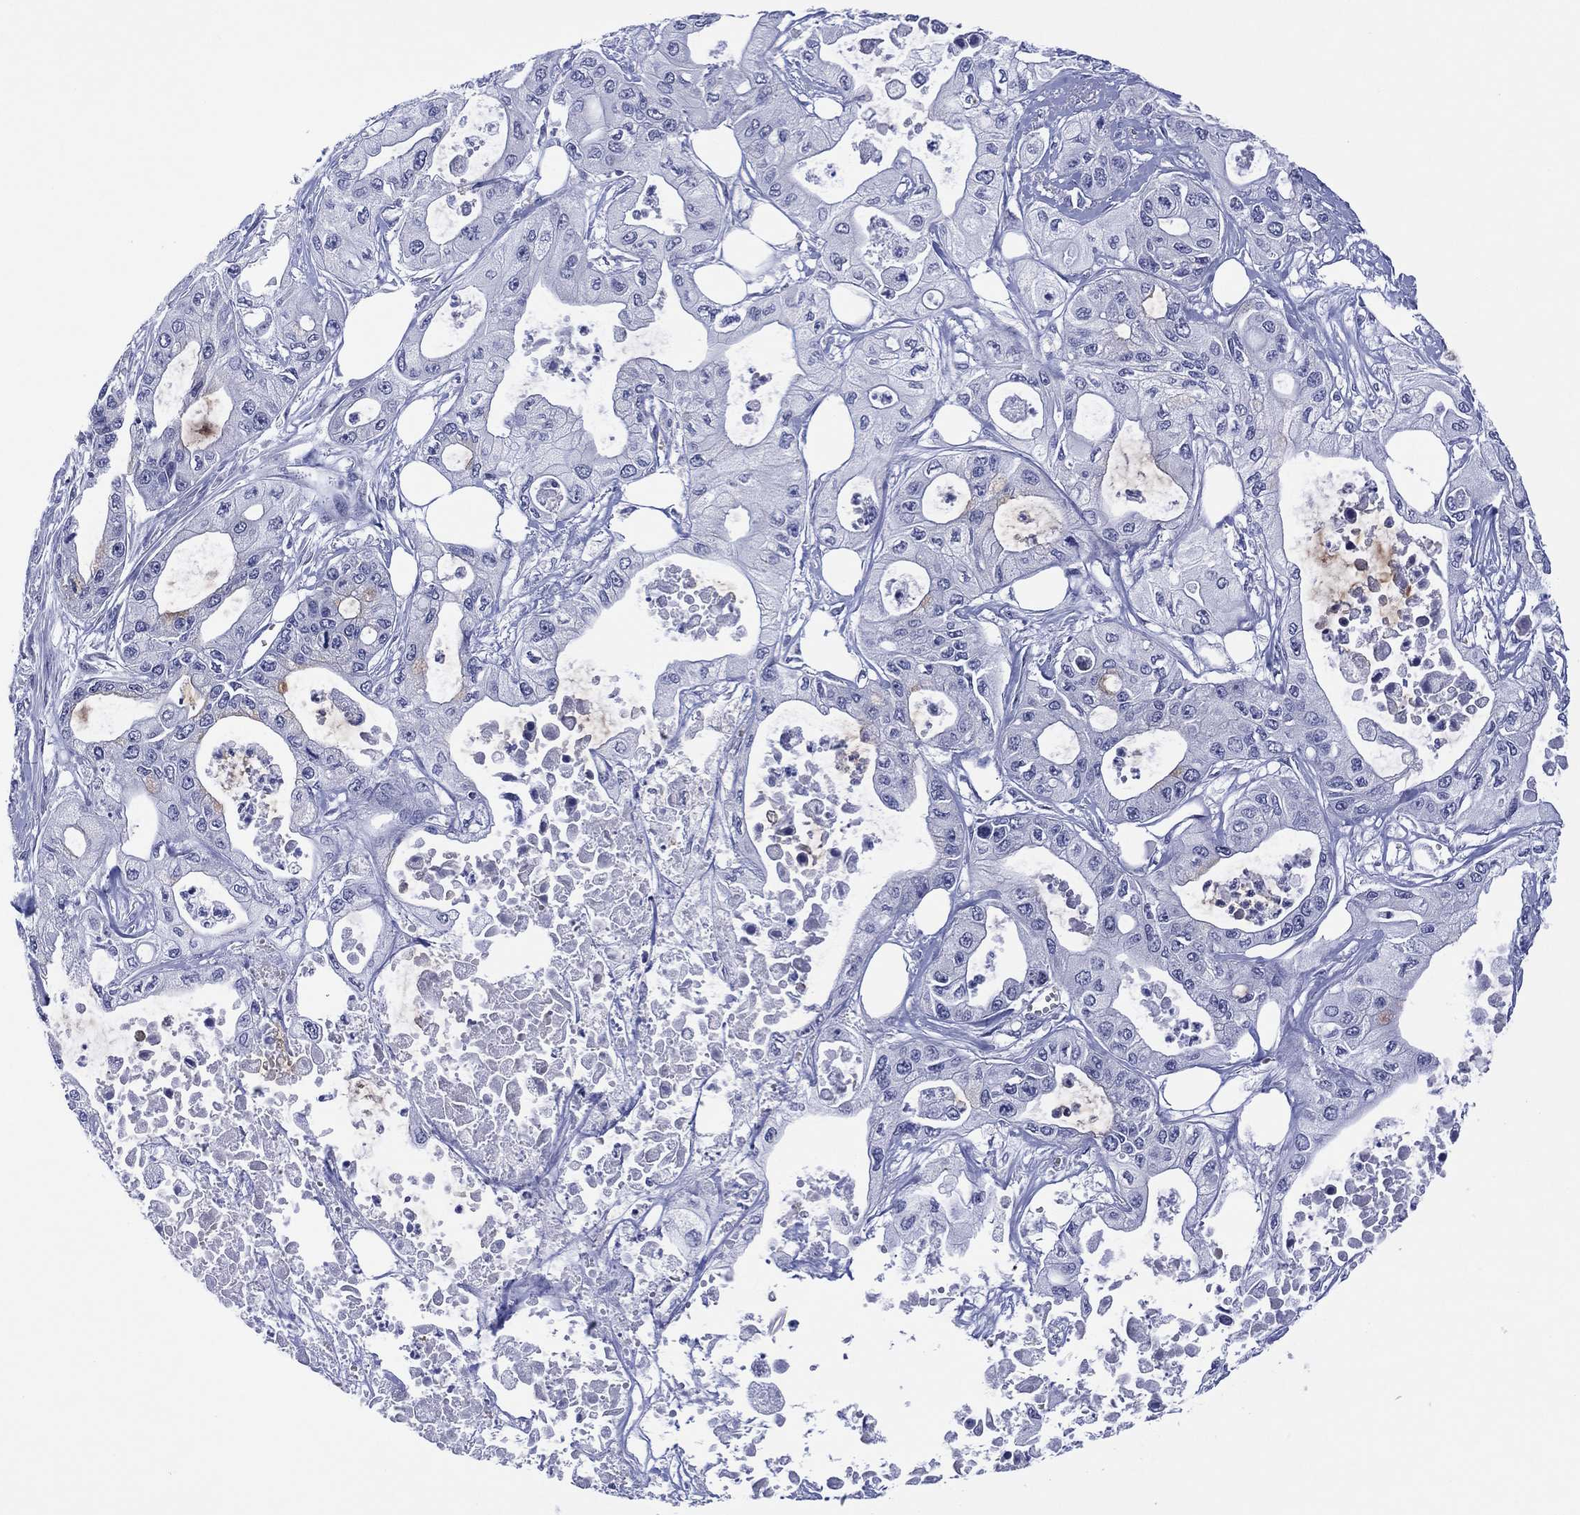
{"staining": {"intensity": "negative", "quantity": "none", "location": "none"}, "tissue": "pancreatic cancer", "cell_type": "Tumor cells", "image_type": "cancer", "snomed": [{"axis": "morphology", "description": "Adenocarcinoma, NOS"}, {"axis": "topography", "description": "Pancreas"}], "caption": "The photomicrograph shows no significant expression in tumor cells of pancreatic cancer. Nuclei are stained in blue.", "gene": "CLIP3", "patient": {"sex": "male", "age": 70}}